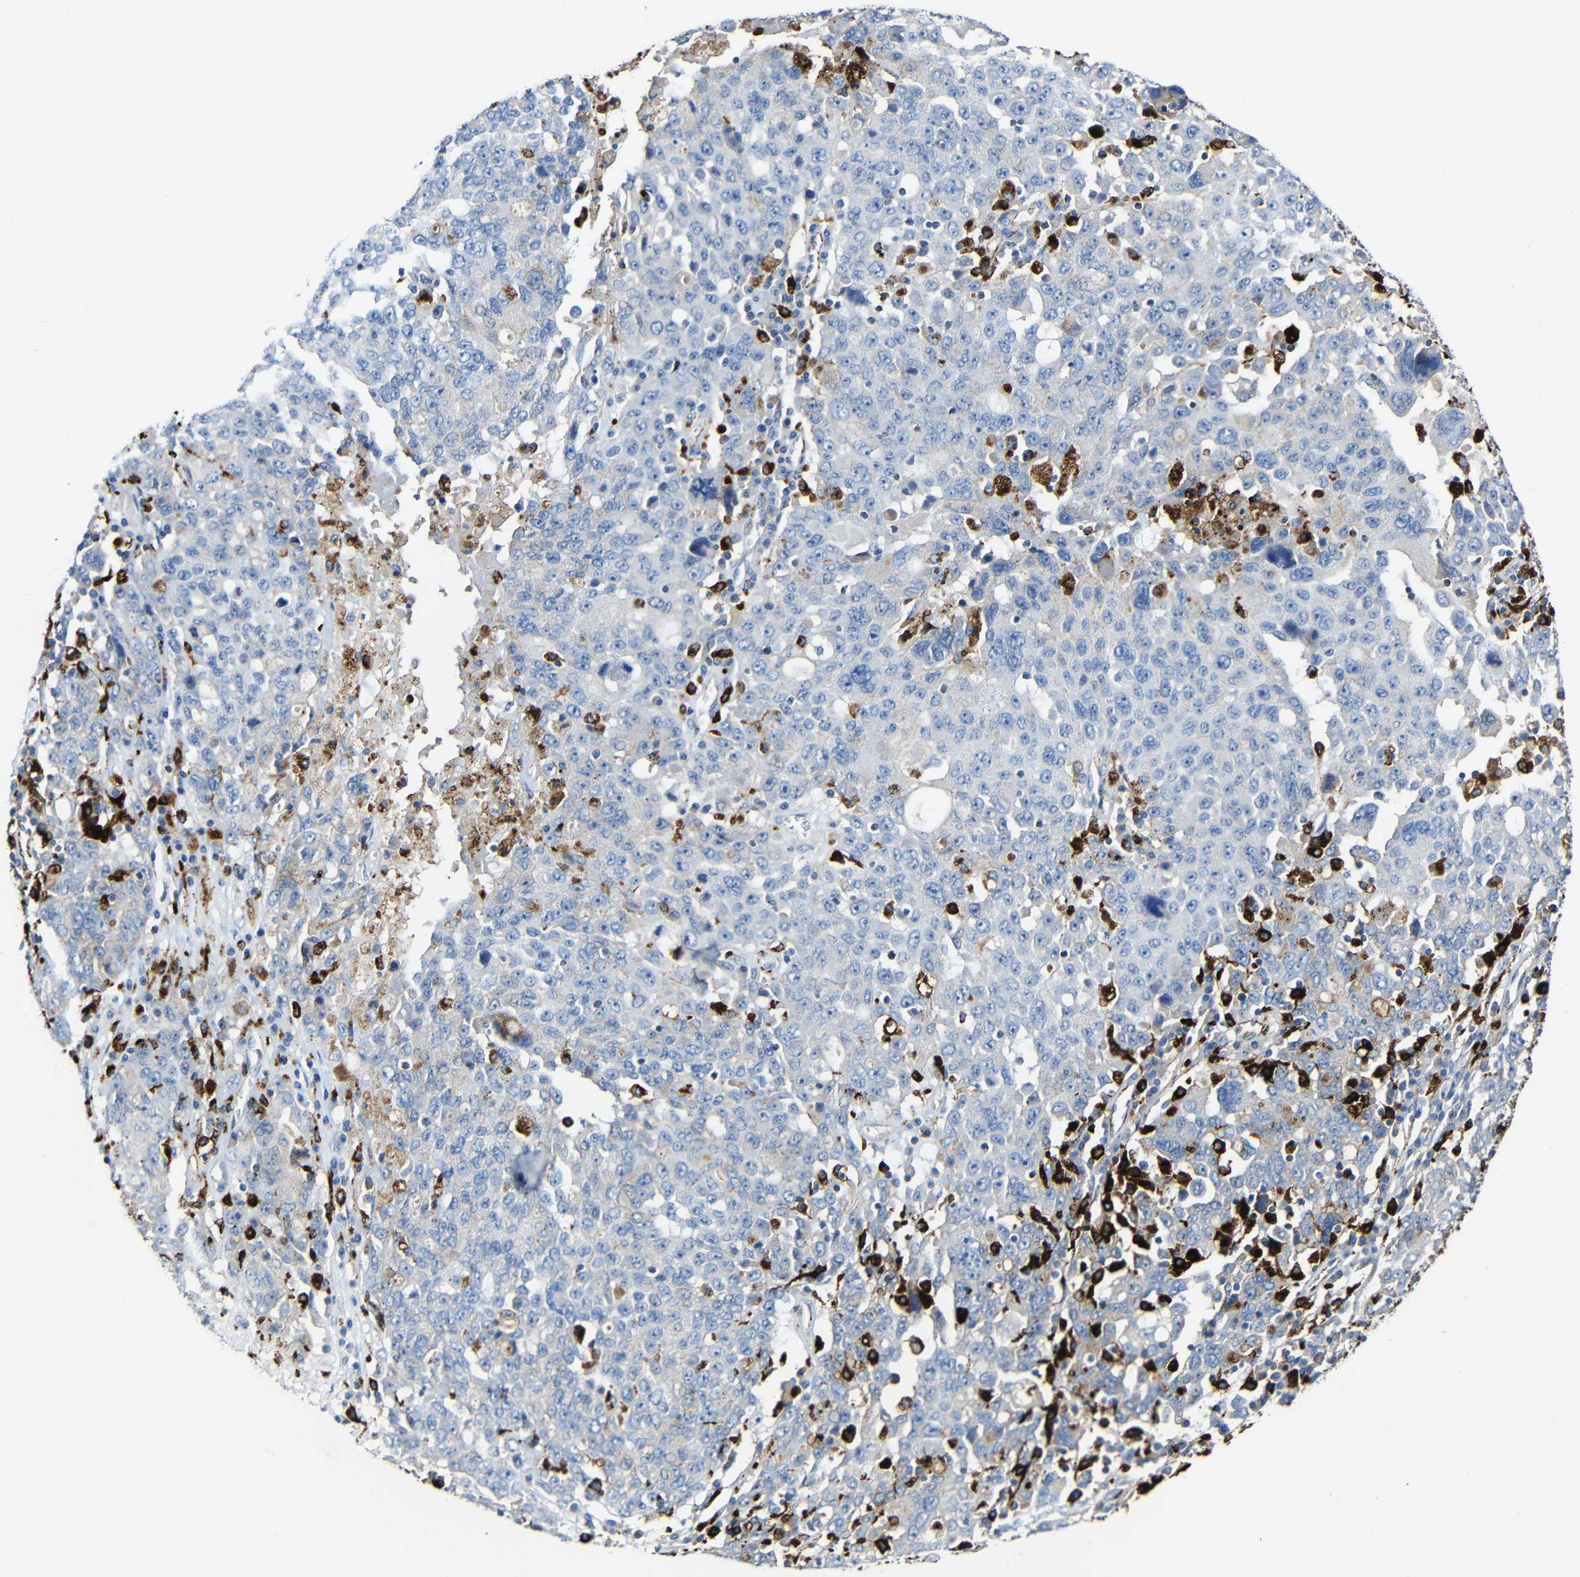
{"staining": {"intensity": "weak", "quantity": ">75%", "location": "cytoplasmic/membranous"}, "tissue": "ovarian cancer", "cell_type": "Tumor cells", "image_type": "cancer", "snomed": [{"axis": "morphology", "description": "Carcinoma, endometroid"}, {"axis": "topography", "description": "Ovary"}], "caption": "An immunohistochemistry (IHC) image of tumor tissue is shown. Protein staining in brown shows weak cytoplasmic/membranous positivity in endometroid carcinoma (ovarian) within tumor cells.", "gene": "HLA-DMA", "patient": {"sex": "female", "age": 62}}